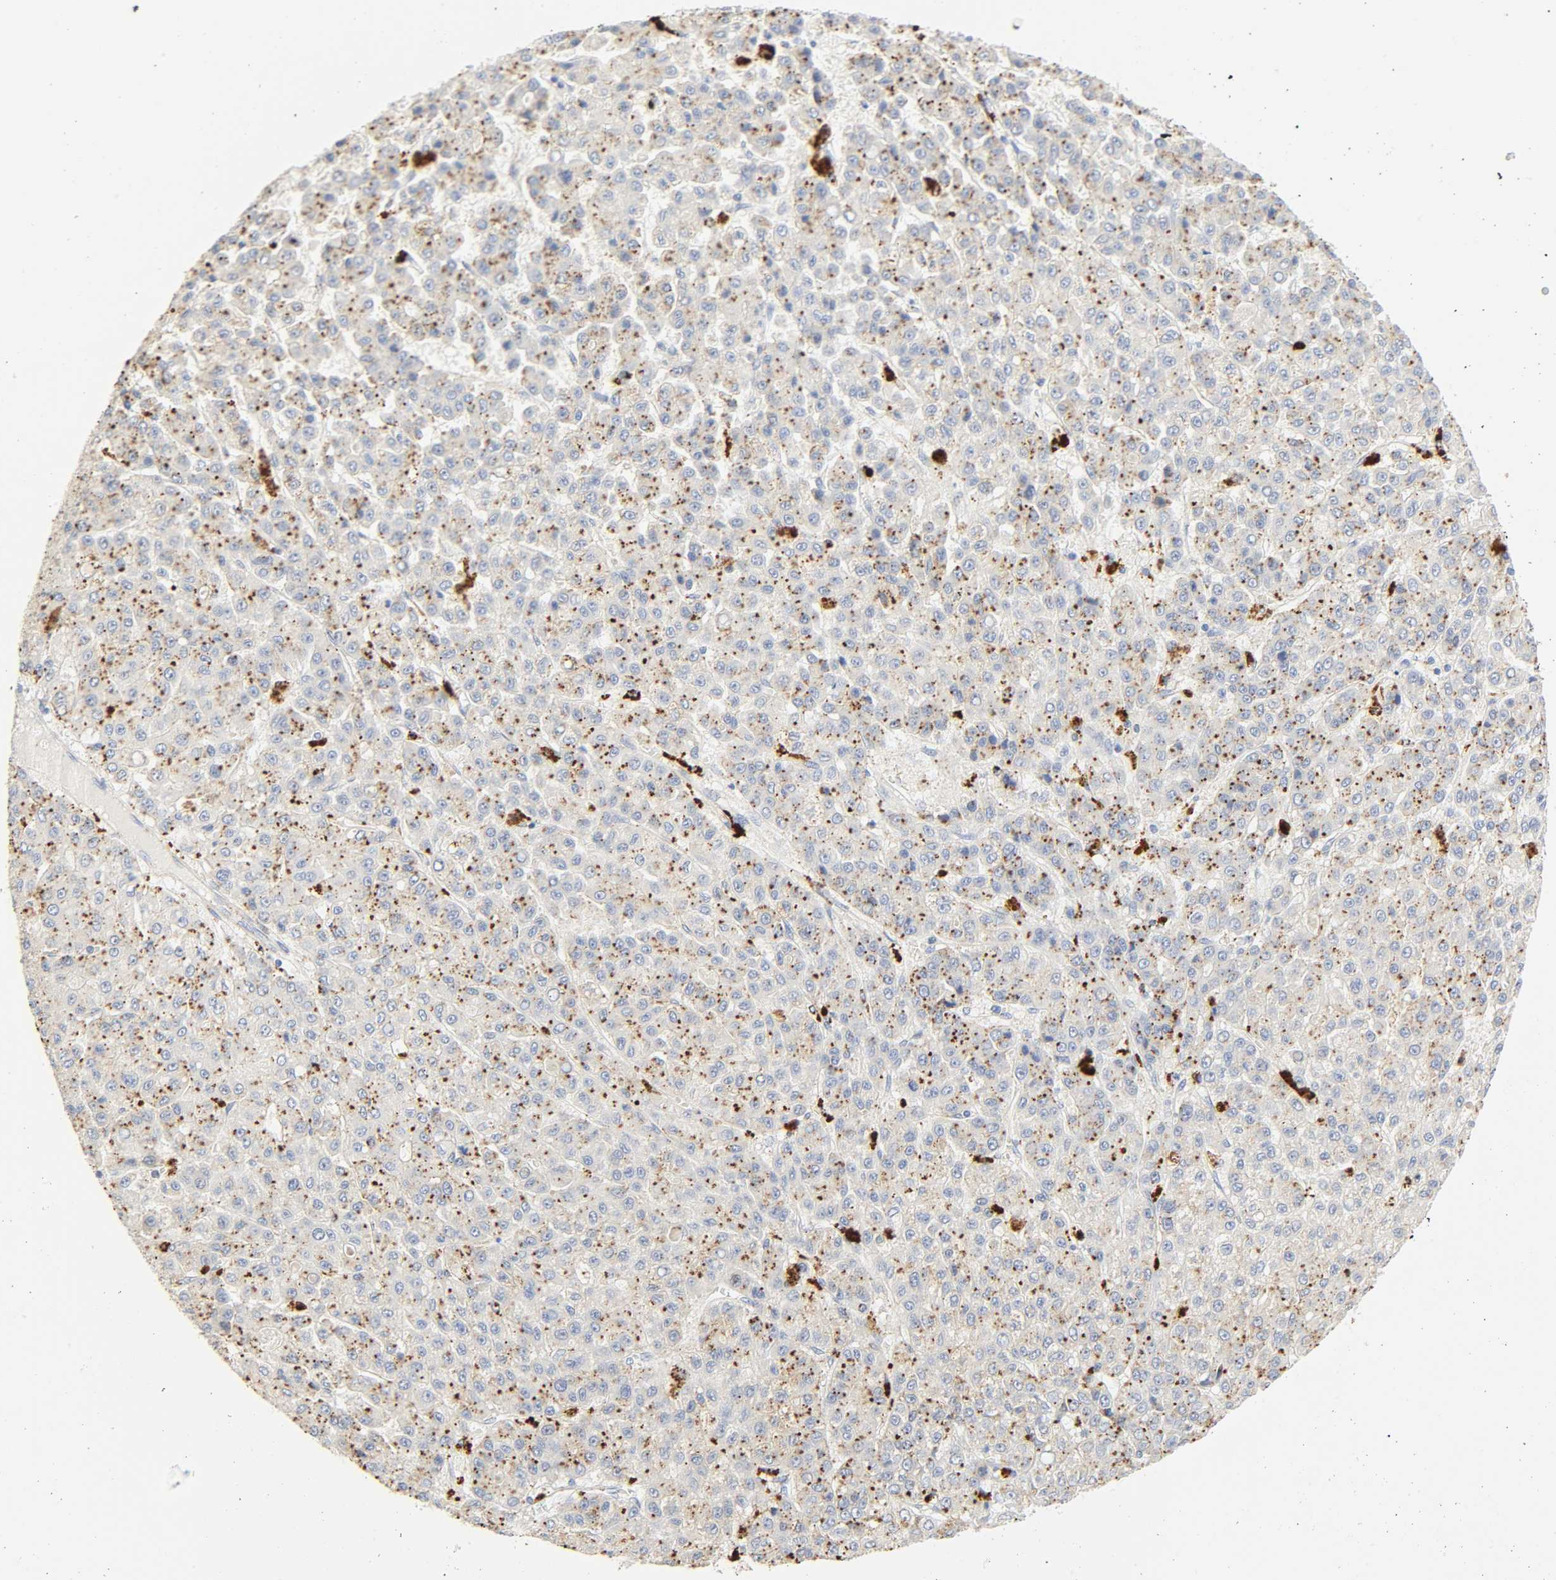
{"staining": {"intensity": "moderate", "quantity": ">75%", "location": "cytoplasmic/membranous"}, "tissue": "liver cancer", "cell_type": "Tumor cells", "image_type": "cancer", "snomed": [{"axis": "morphology", "description": "Carcinoma, Hepatocellular, NOS"}, {"axis": "topography", "description": "Liver"}], "caption": "Tumor cells exhibit medium levels of moderate cytoplasmic/membranous expression in about >75% of cells in liver cancer (hepatocellular carcinoma).", "gene": "CAMK2A", "patient": {"sex": "male", "age": 70}}